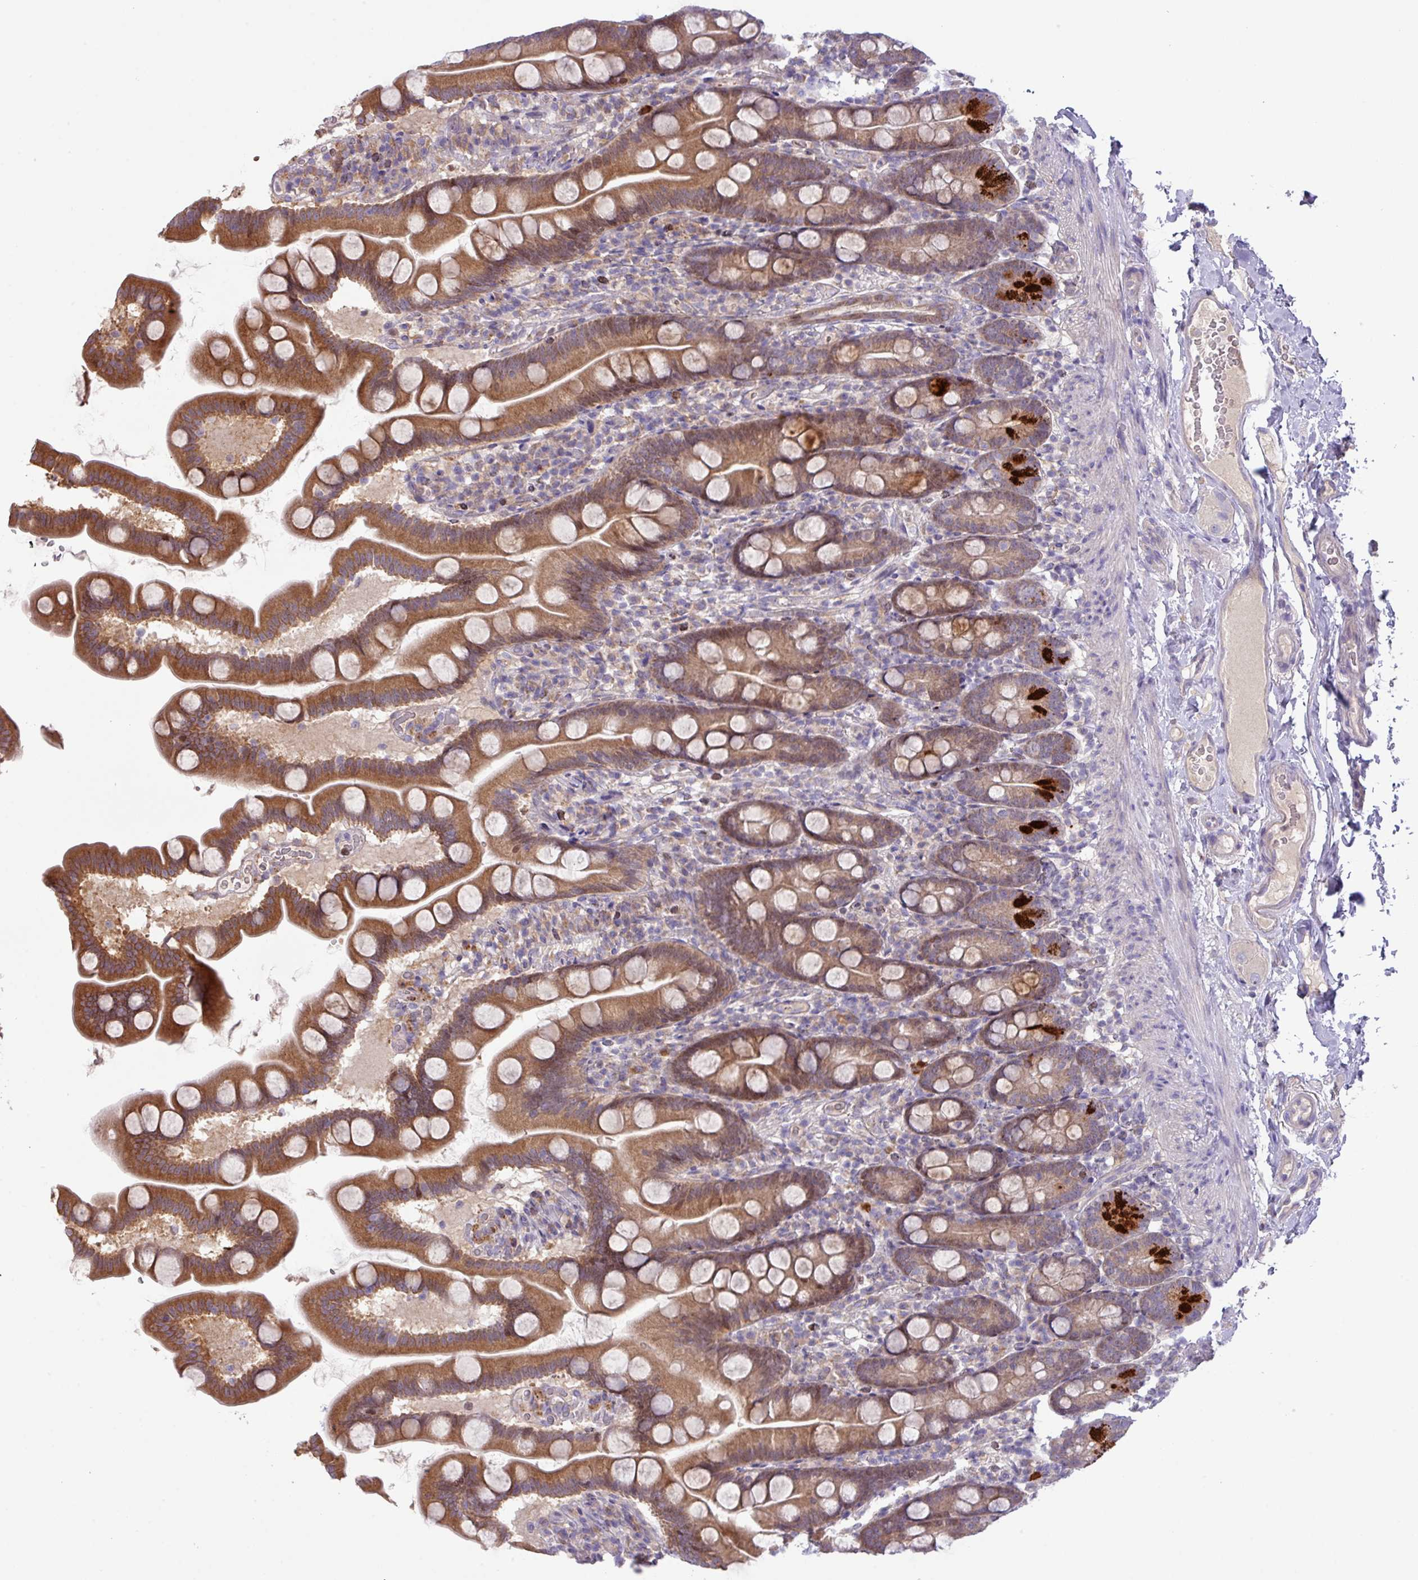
{"staining": {"intensity": "moderate", "quantity": ">75%", "location": "cytoplasmic/membranous"}, "tissue": "small intestine", "cell_type": "Glandular cells", "image_type": "normal", "snomed": [{"axis": "morphology", "description": "Normal tissue, NOS"}, {"axis": "topography", "description": "Small intestine"}], "caption": "Brown immunohistochemical staining in unremarkable human small intestine exhibits moderate cytoplasmic/membranous staining in approximately >75% of glandular cells.", "gene": "ZNF394", "patient": {"sex": "female", "age": 68}}